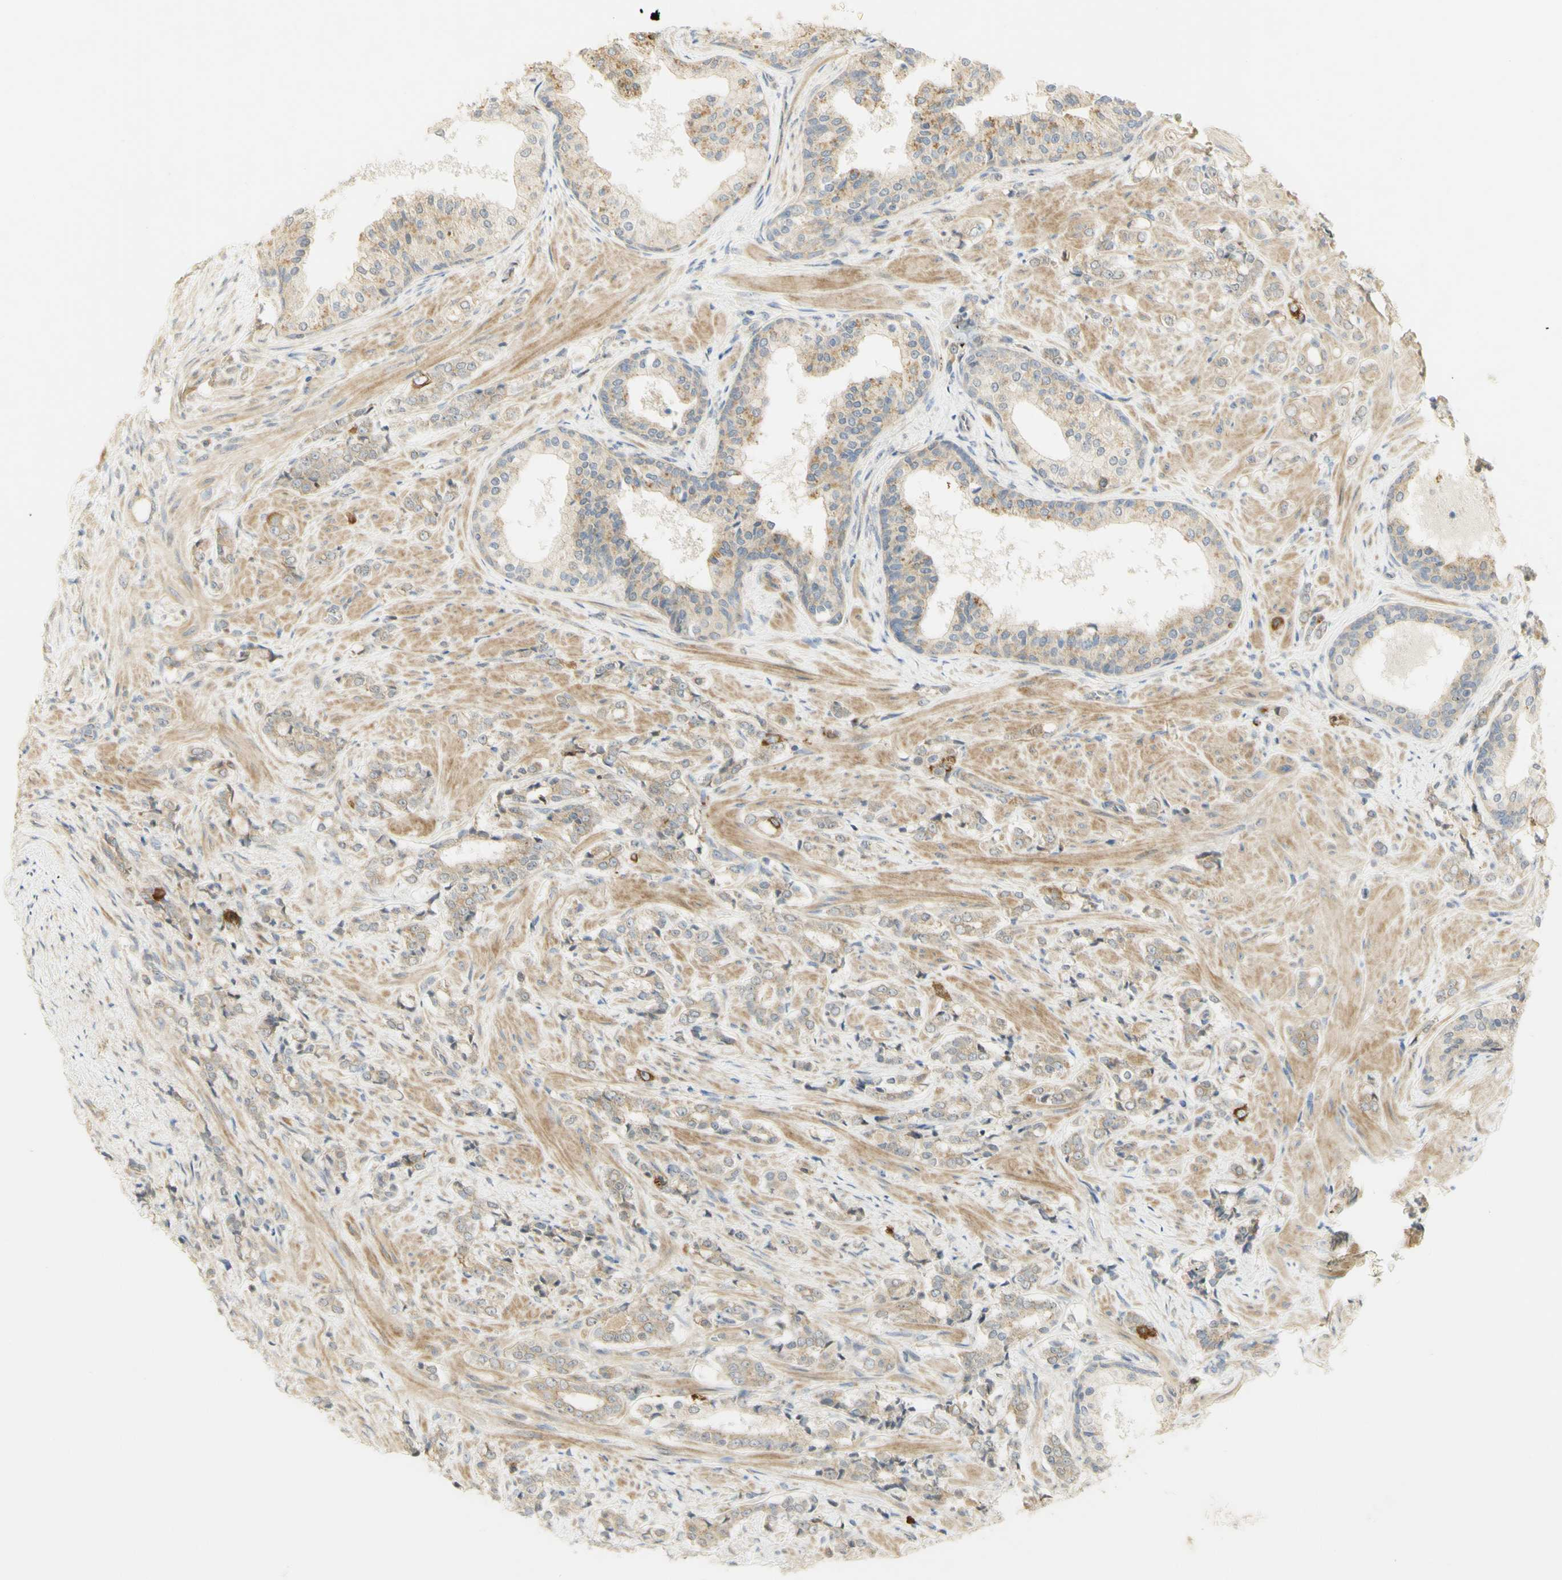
{"staining": {"intensity": "moderate", "quantity": ">75%", "location": "cytoplasmic/membranous"}, "tissue": "prostate cancer", "cell_type": "Tumor cells", "image_type": "cancer", "snomed": [{"axis": "morphology", "description": "Adenocarcinoma, Low grade"}, {"axis": "topography", "description": "Prostate"}], "caption": "Immunohistochemical staining of human prostate cancer reveals moderate cytoplasmic/membranous protein positivity in about >75% of tumor cells.", "gene": "KIF11", "patient": {"sex": "male", "age": 60}}